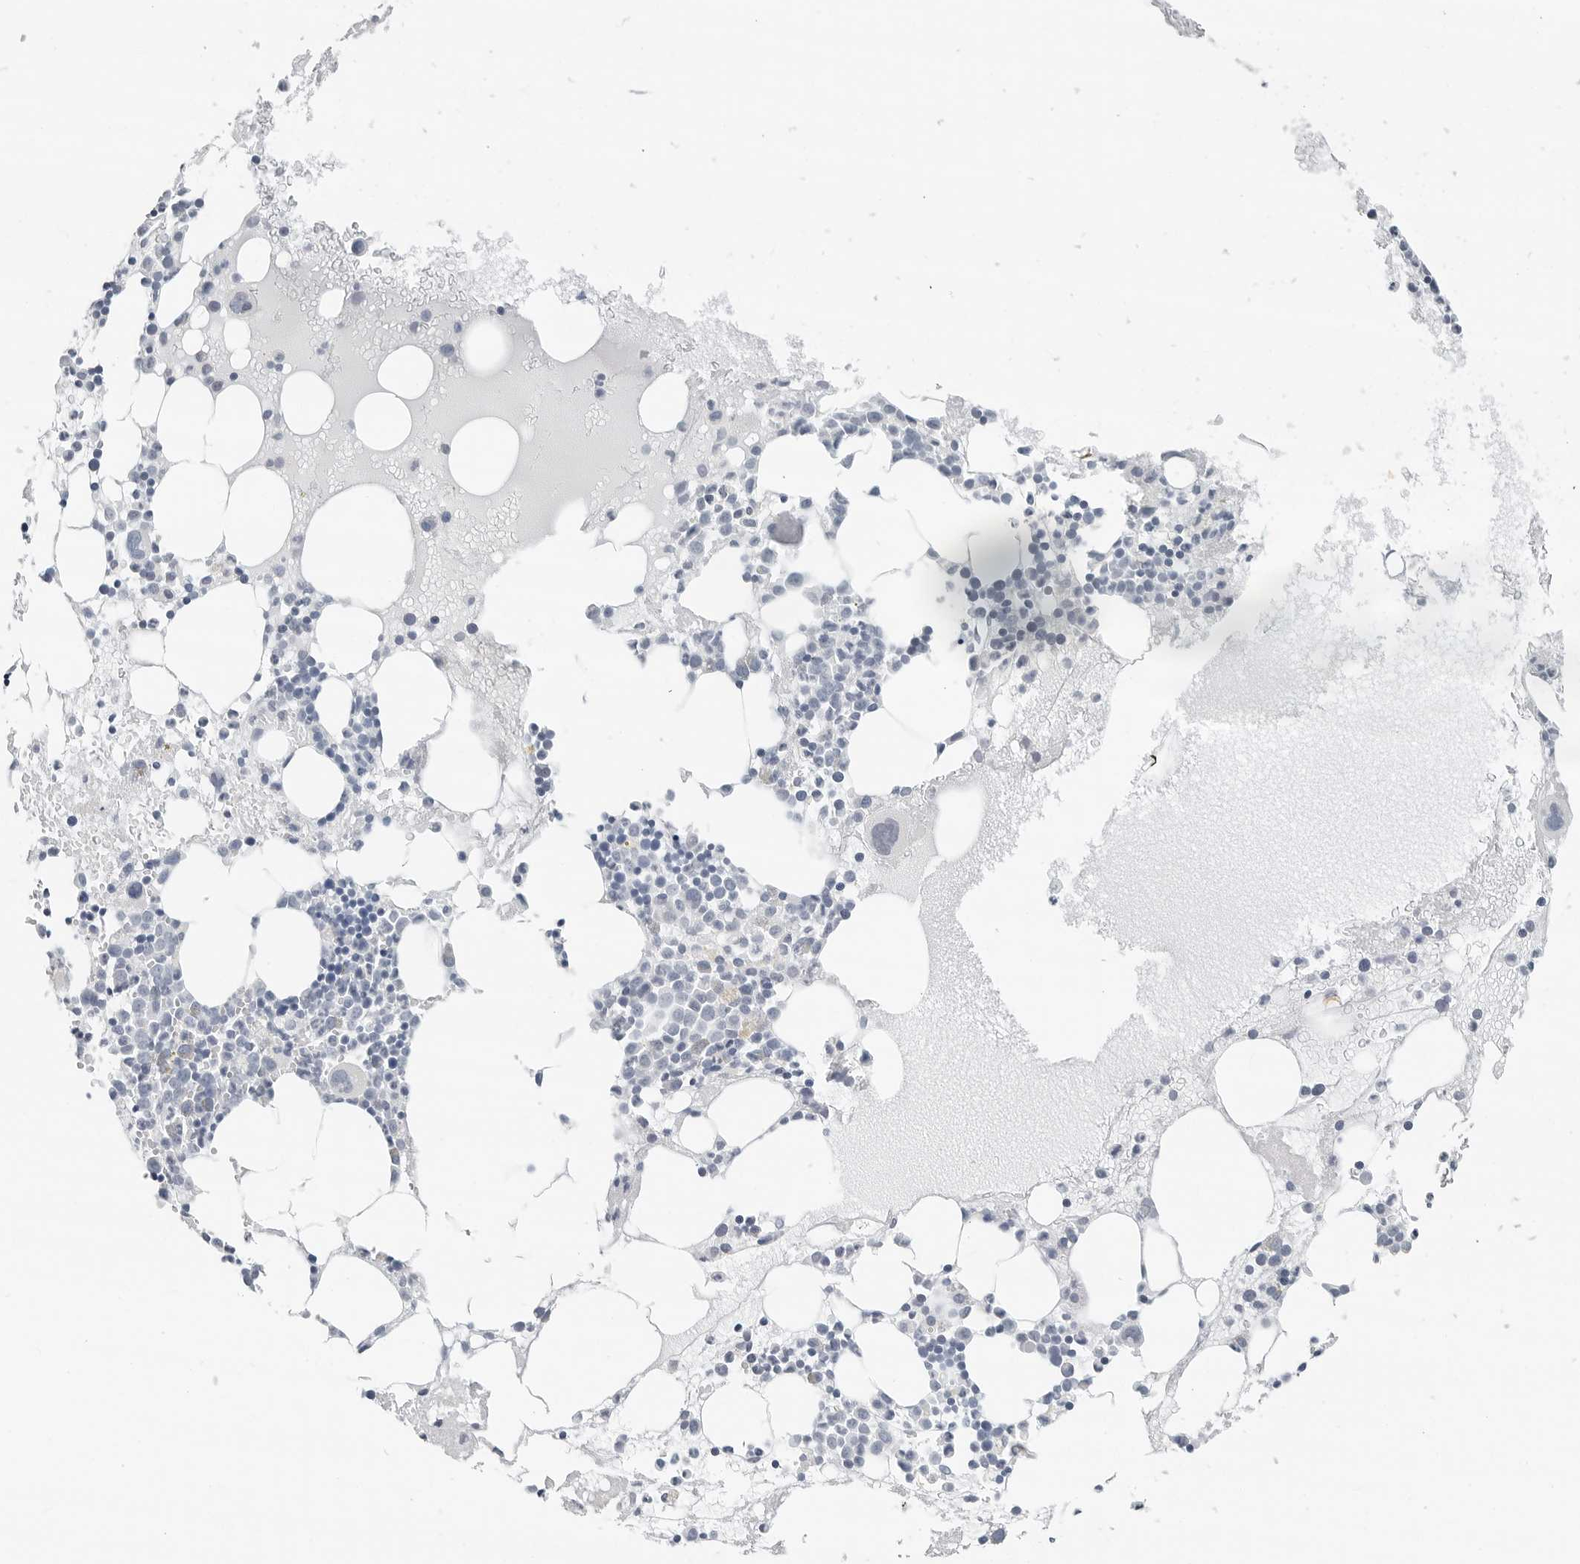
{"staining": {"intensity": "negative", "quantity": "none", "location": "none"}, "tissue": "bone marrow", "cell_type": "Hematopoietic cells", "image_type": "normal", "snomed": [{"axis": "morphology", "description": "Normal tissue, NOS"}, {"axis": "topography", "description": "Bone marrow"}], "caption": "This is an IHC photomicrograph of benign human bone marrow. There is no staining in hematopoietic cells.", "gene": "XIRP1", "patient": {"sex": "female", "age": 52}}